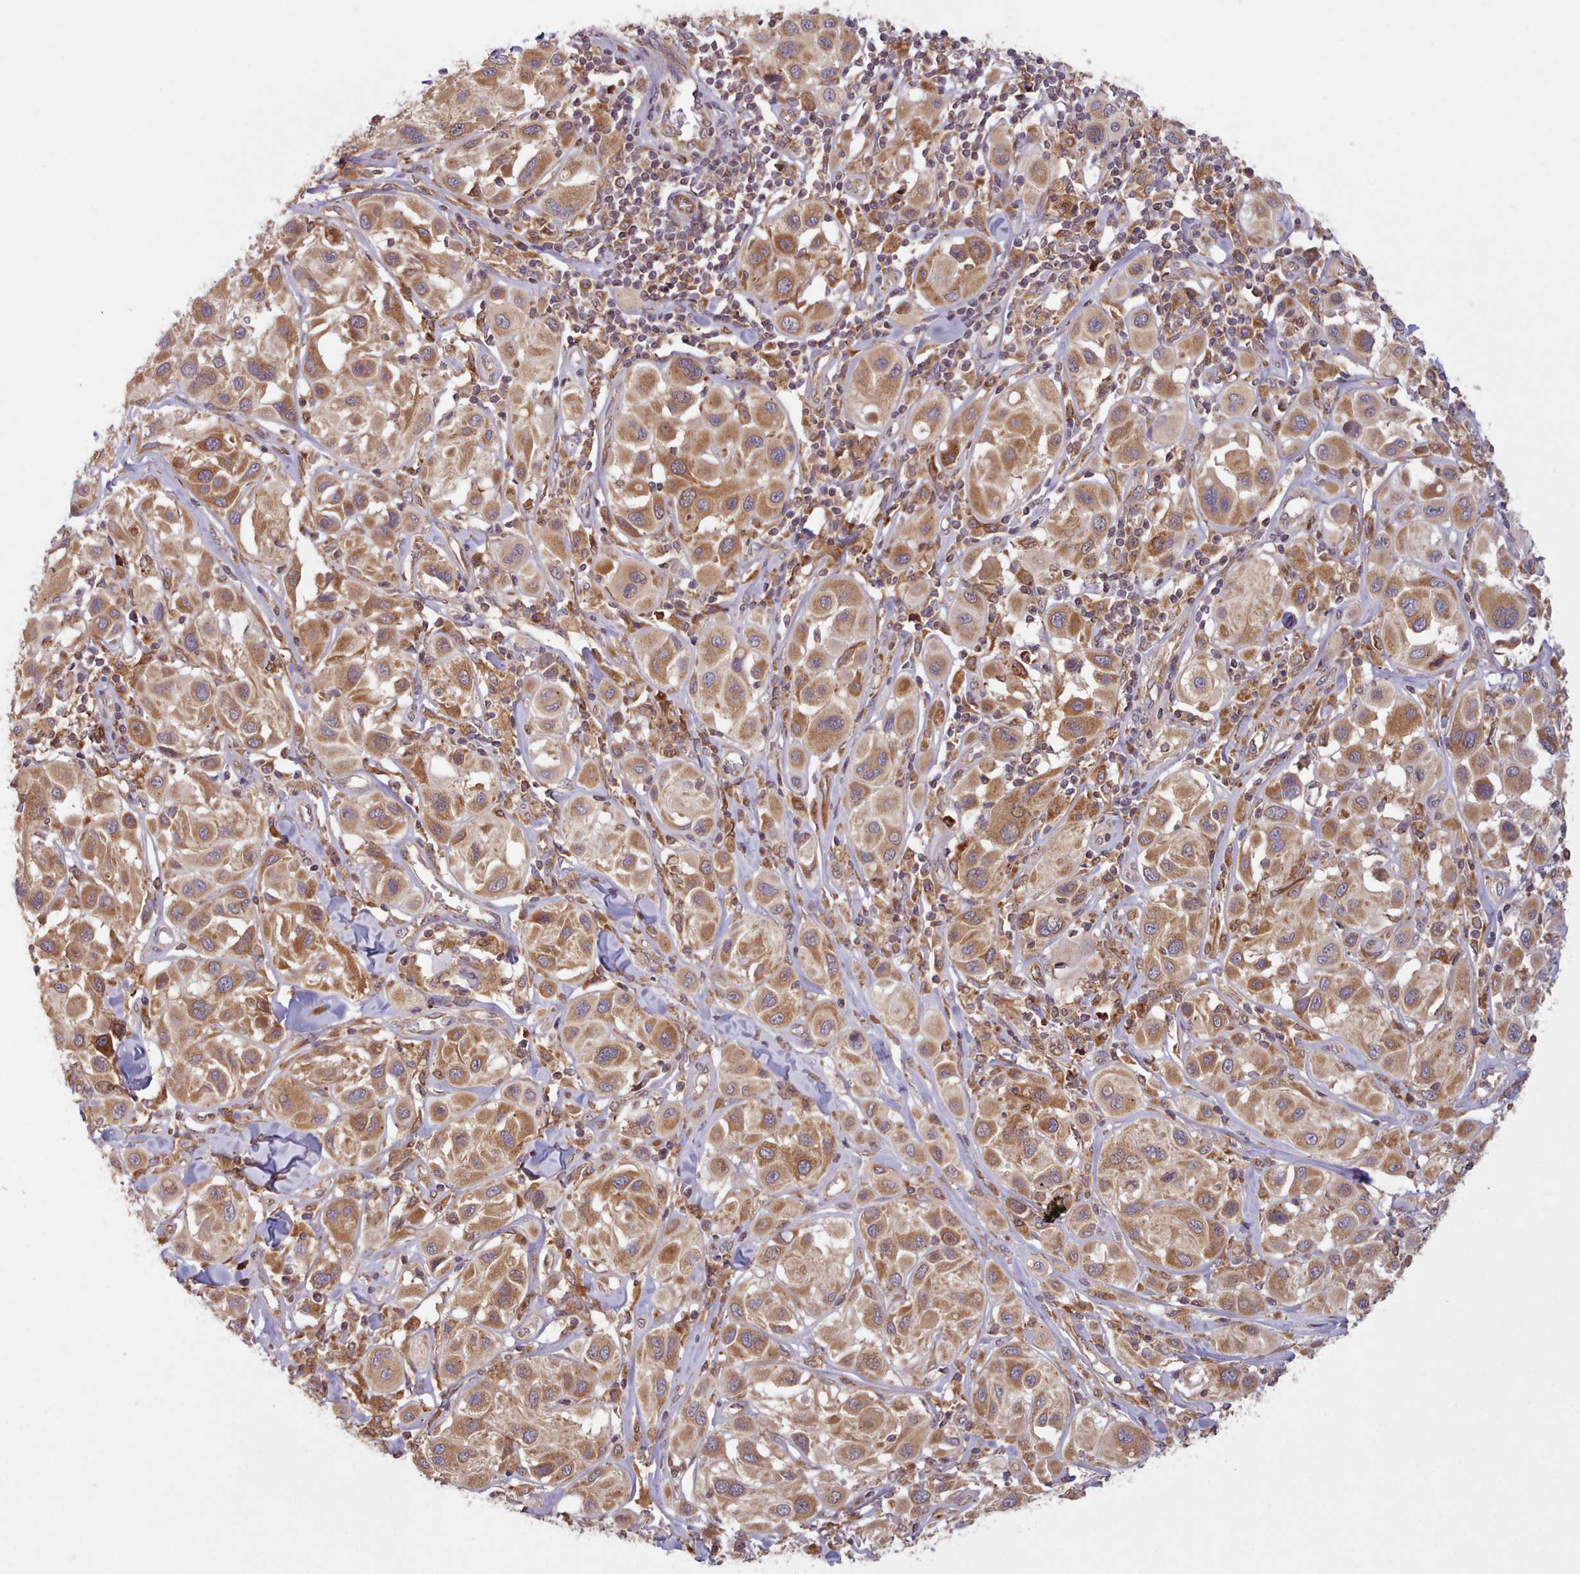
{"staining": {"intensity": "moderate", "quantity": ">75%", "location": "cytoplasmic/membranous"}, "tissue": "melanoma", "cell_type": "Tumor cells", "image_type": "cancer", "snomed": [{"axis": "morphology", "description": "Malignant melanoma, Metastatic site"}, {"axis": "topography", "description": "Skin"}], "caption": "Human melanoma stained for a protein (brown) exhibits moderate cytoplasmic/membranous positive expression in approximately >75% of tumor cells.", "gene": "CRYBG1", "patient": {"sex": "male", "age": 41}}